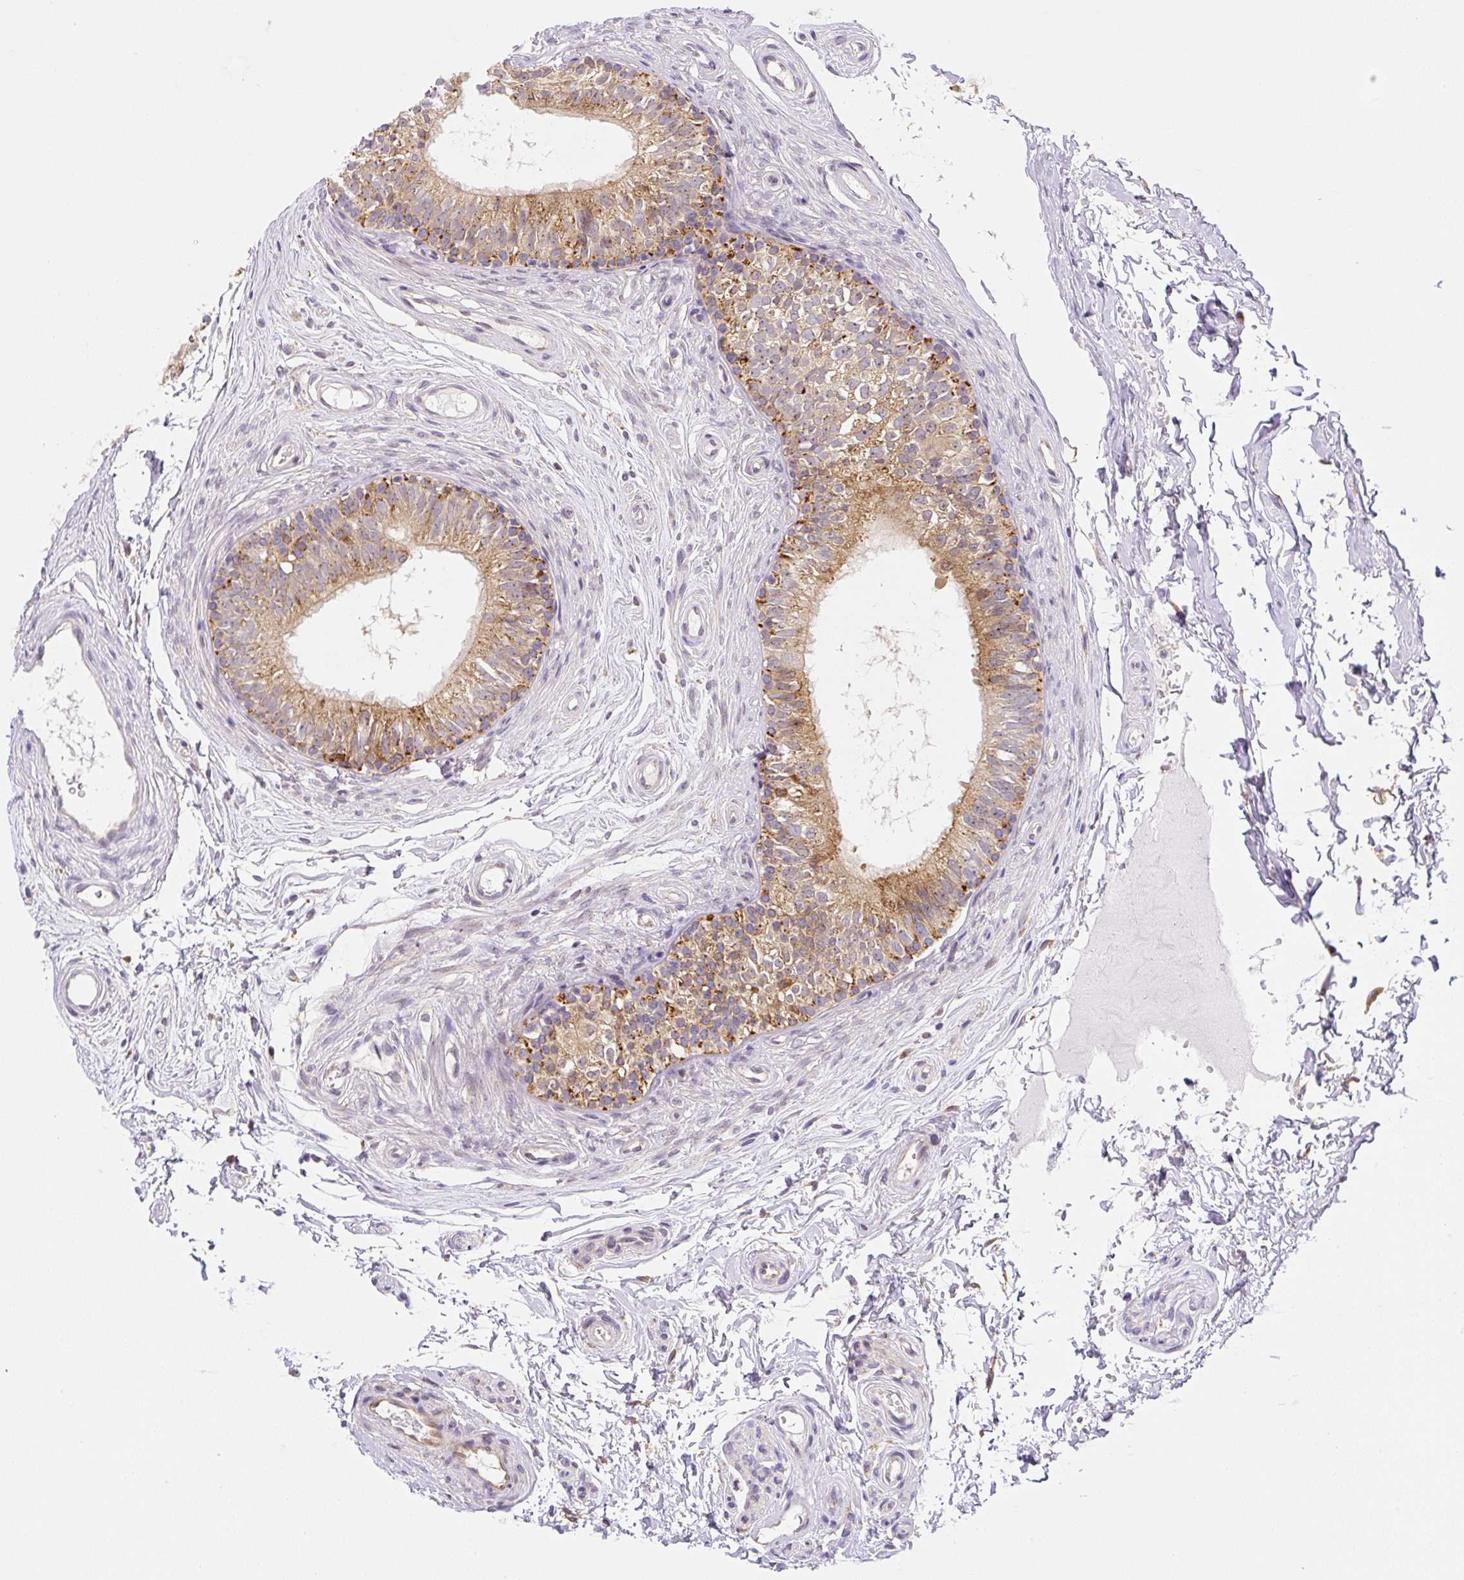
{"staining": {"intensity": "moderate", "quantity": "25%-75%", "location": "cytoplasmic/membranous"}, "tissue": "epididymis", "cell_type": "Glandular cells", "image_type": "normal", "snomed": [{"axis": "morphology", "description": "Normal tissue, NOS"}, {"axis": "topography", "description": "Epididymis"}], "caption": "IHC micrograph of benign epididymis: epididymis stained using IHC displays medium levels of moderate protein expression localized specifically in the cytoplasmic/membranous of glandular cells, appearing as a cytoplasmic/membranous brown color.", "gene": "PLA2G4A", "patient": {"sex": "male", "age": 45}}